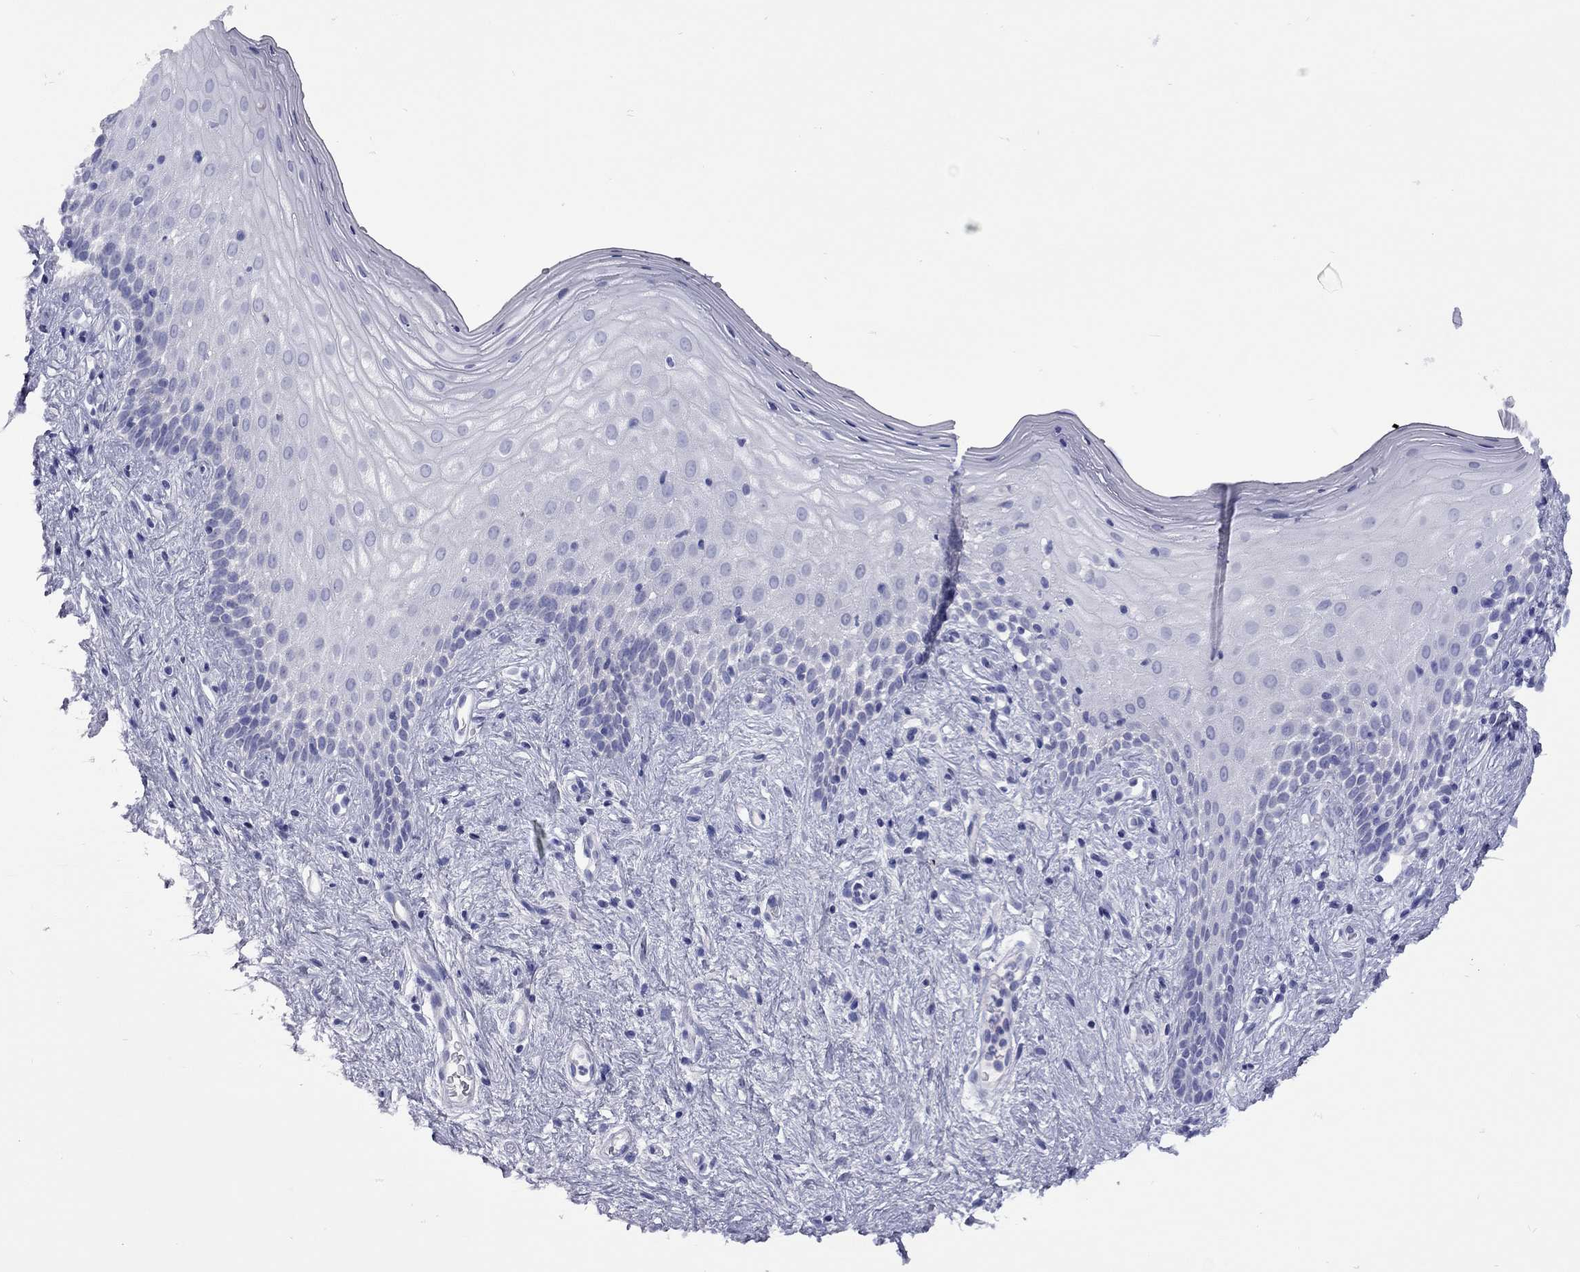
{"staining": {"intensity": "negative", "quantity": "none", "location": "none"}, "tissue": "vagina", "cell_type": "Squamous epithelial cells", "image_type": "normal", "snomed": [{"axis": "morphology", "description": "Normal tissue, NOS"}, {"axis": "topography", "description": "Vagina"}], "caption": "Immunohistochemistry (IHC) of benign vagina demonstrates no expression in squamous epithelial cells. (DAB IHC with hematoxylin counter stain).", "gene": "EPPIN", "patient": {"sex": "female", "age": 47}}